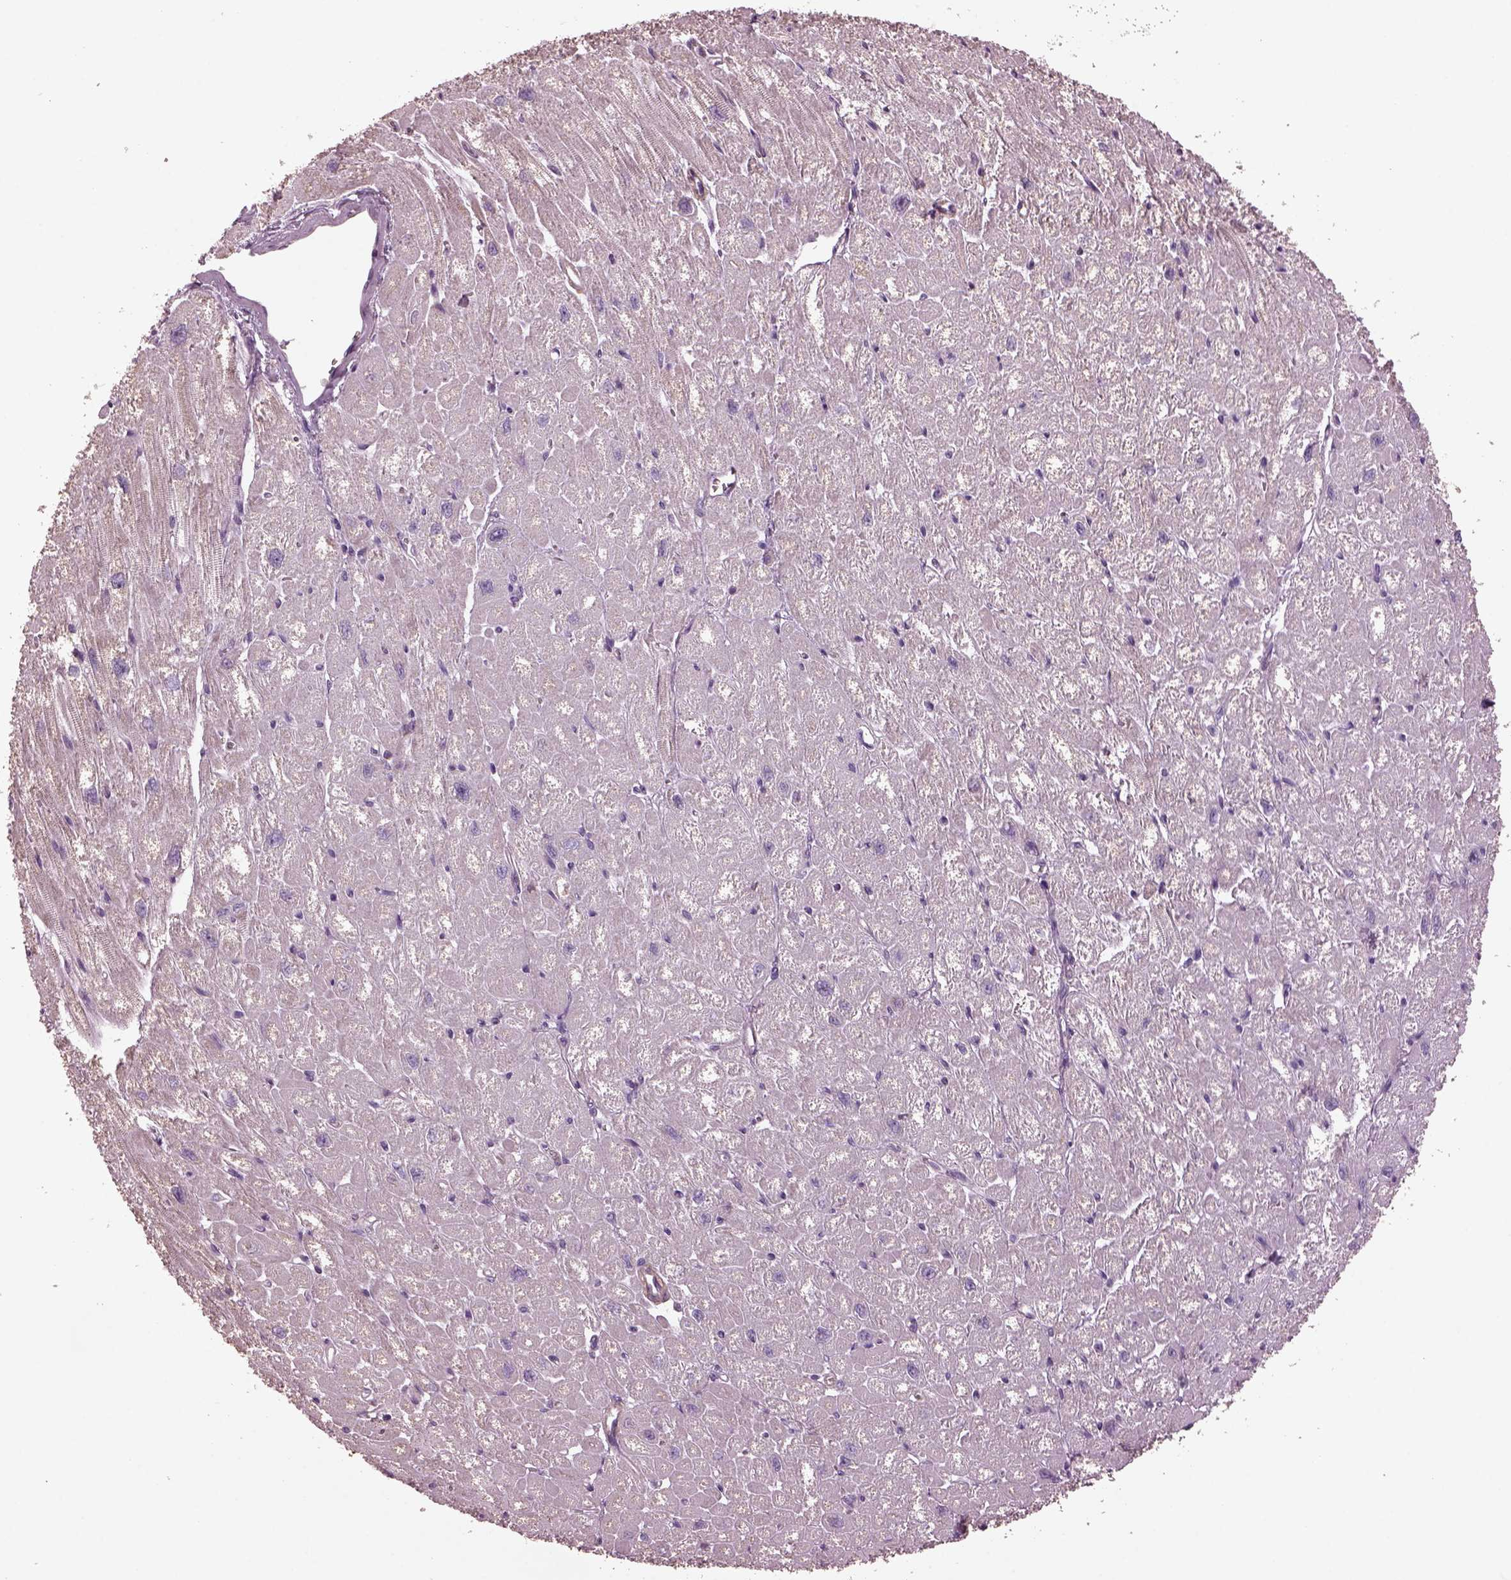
{"staining": {"intensity": "negative", "quantity": "none", "location": "none"}, "tissue": "heart muscle", "cell_type": "Cardiomyocytes", "image_type": "normal", "snomed": [{"axis": "morphology", "description": "Normal tissue, NOS"}, {"axis": "topography", "description": "Heart"}], "caption": "Immunohistochemistry (IHC) photomicrograph of normal human heart muscle stained for a protein (brown), which shows no staining in cardiomyocytes. (Brightfield microscopy of DAB (3,3'-diaminobenzidine) IHC at high magnification).", "gene": "SPATA7", "patient": {"sex": "male", "age": 61}}